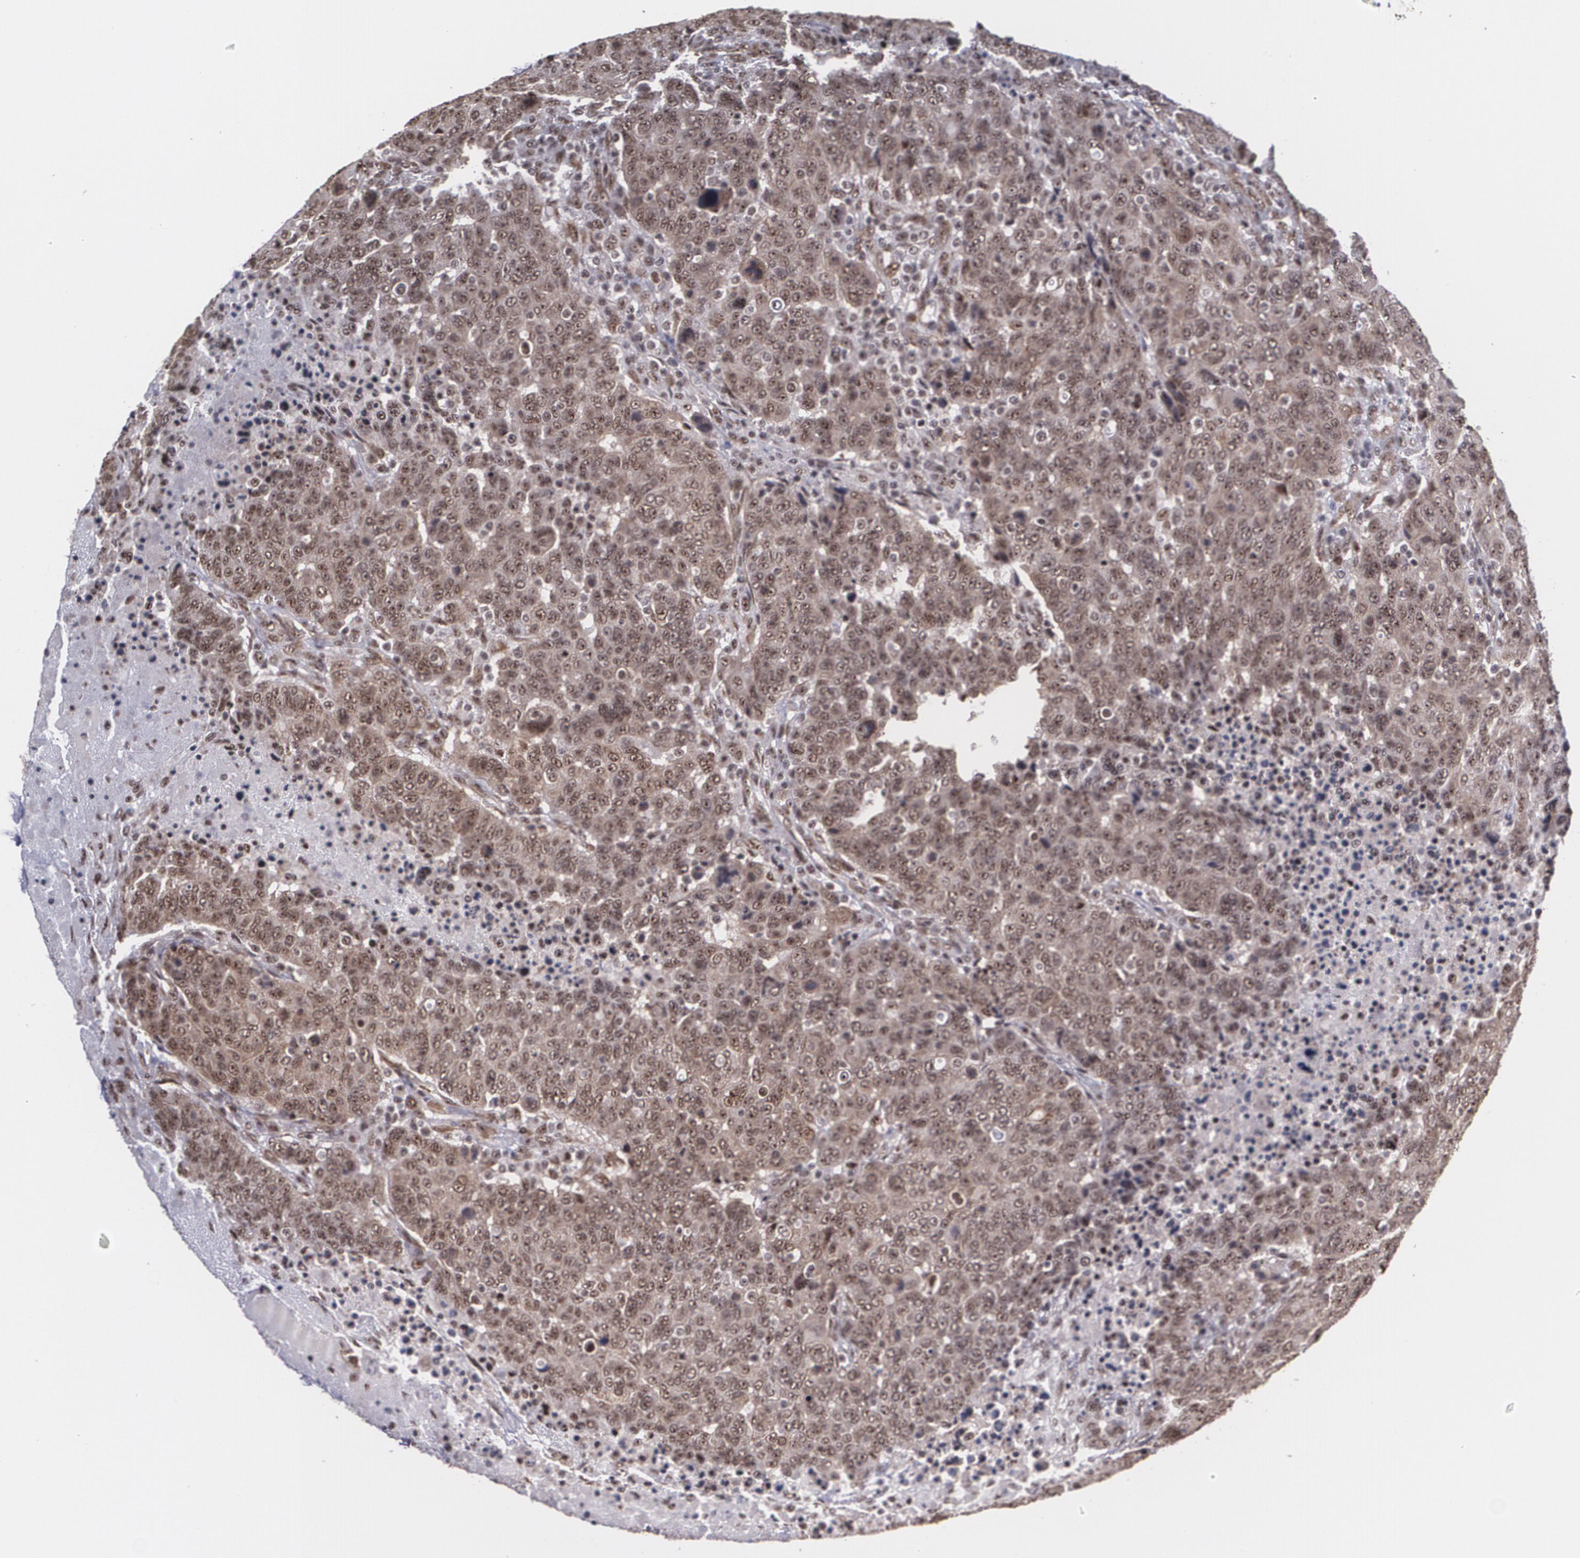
{"staining": {"intensity": "strong", "quantity": ">75%", "location": "cytoplasmic/membranous,nuclear"}, "tissue": "breast cancer", "cell_type": "Tumor cells", "image_type": "cancer", "snomed": [{"axis": "morphology", "description": "Duct carcinoma"}, {"axis": "topography", "description": "Breast"}], "caption": "Protein staining reveals strong cytoplasmic/membranous and nuclear expression in approximately >75% of tumor cells in intraductal carcinoma (breast). (Brightfield microscopy of DAB IHC at high magnification).", "gene": "C6orf15", "patient": {"sex": "female", "age": 37}}